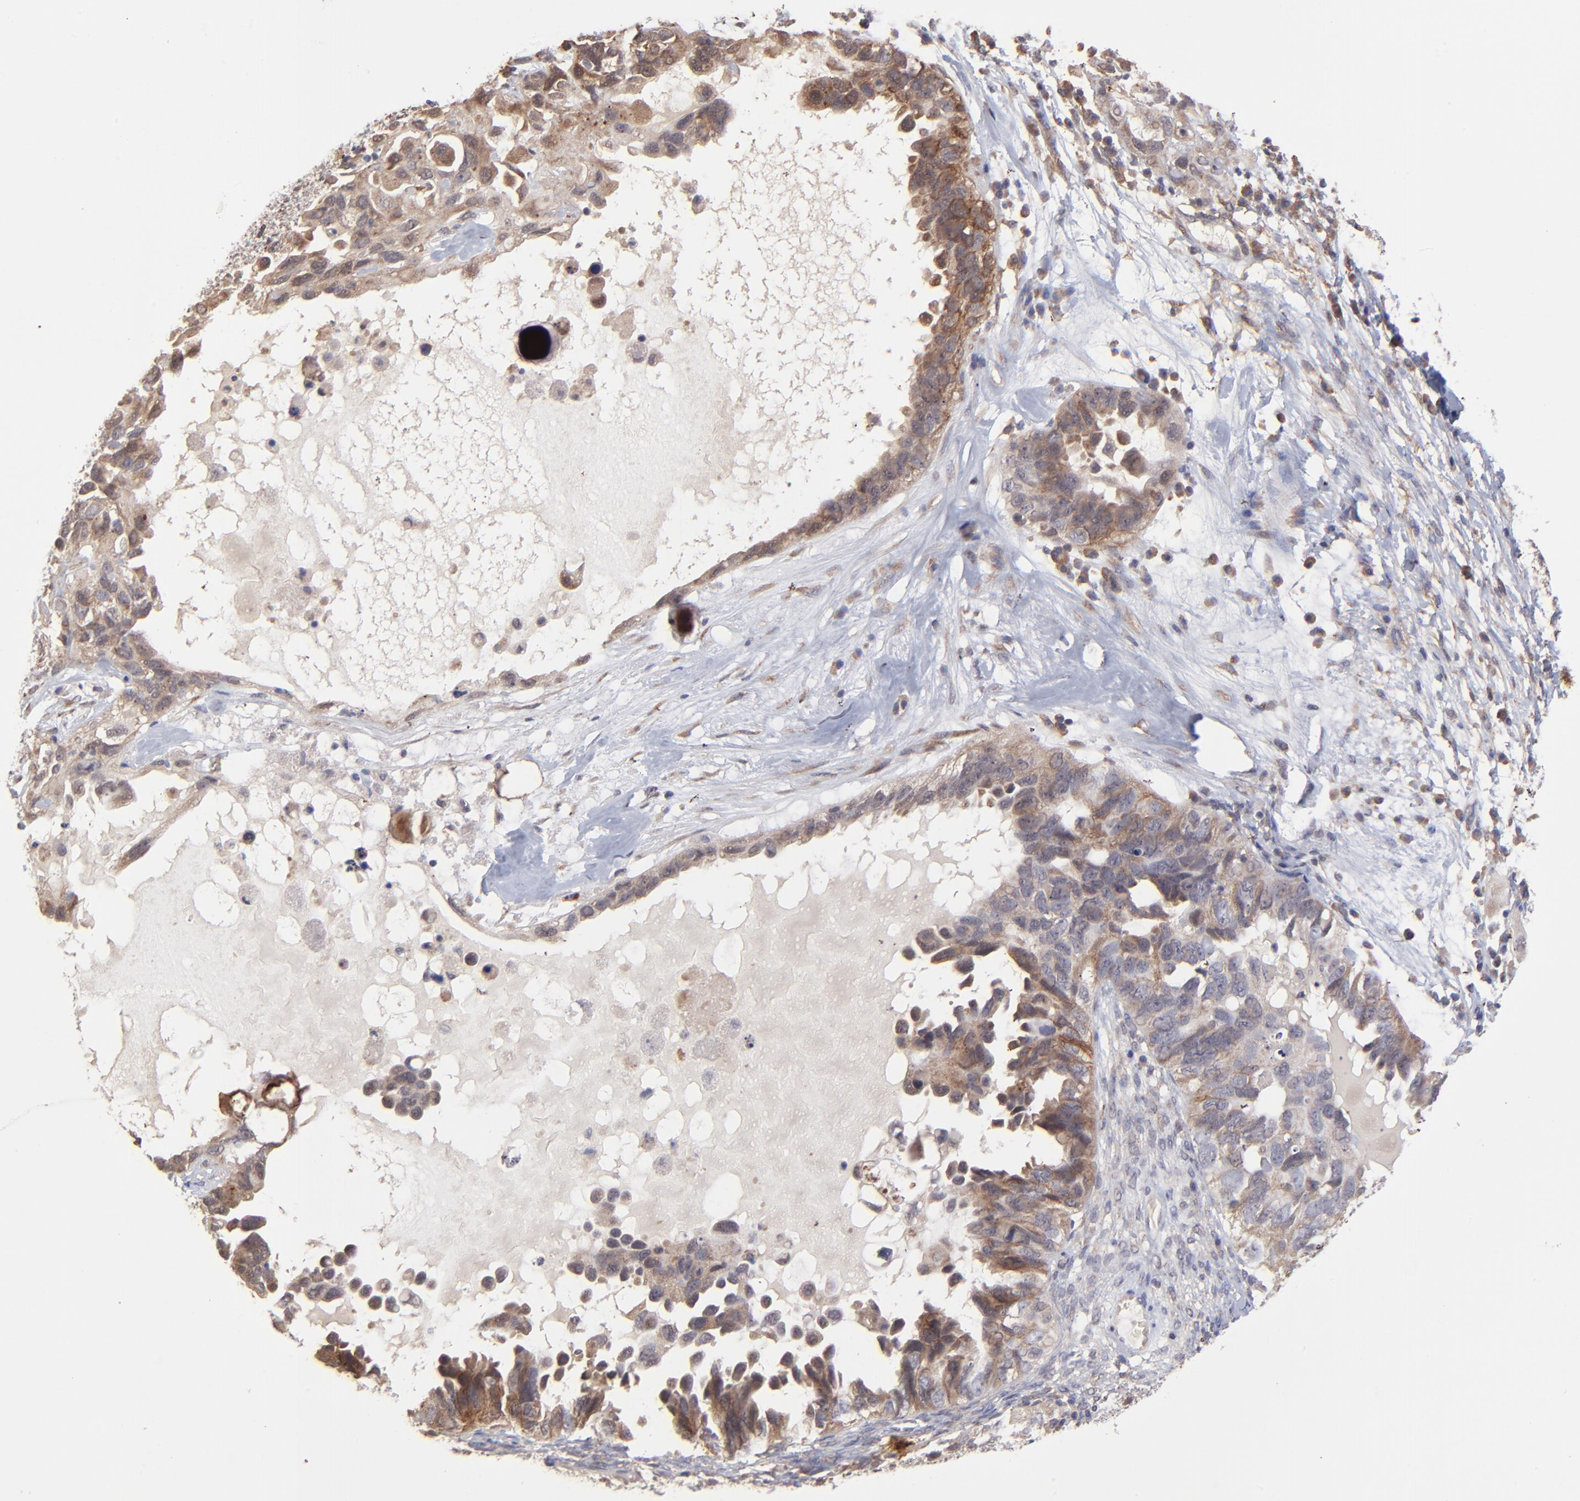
{"staining": {"intensity": "moderate", "quantity": "25%-75%", "location": "cytoplasmic/membranous"}, "tissue": "ovarian cancer", "cell_type": "Tumor cells", "image_type": "cancer", "snomed": [{"axis": "morphology", "description": "Cystadenocarcinoma, serous, NOS"}, {"axis": "topography", "description": "Ovary"}], "caption": "Immunohistochemistry (DAB) staining of human ovarian serous cystadenocarcinoma exhibits moderate cytoplasmic/membranous protein staining in about 25%-75% of tumor cells. (IHC, brightfield microscopy, high magnification).", "gene": "CHL1", "patient": {"sex": "female", "age": 82}}